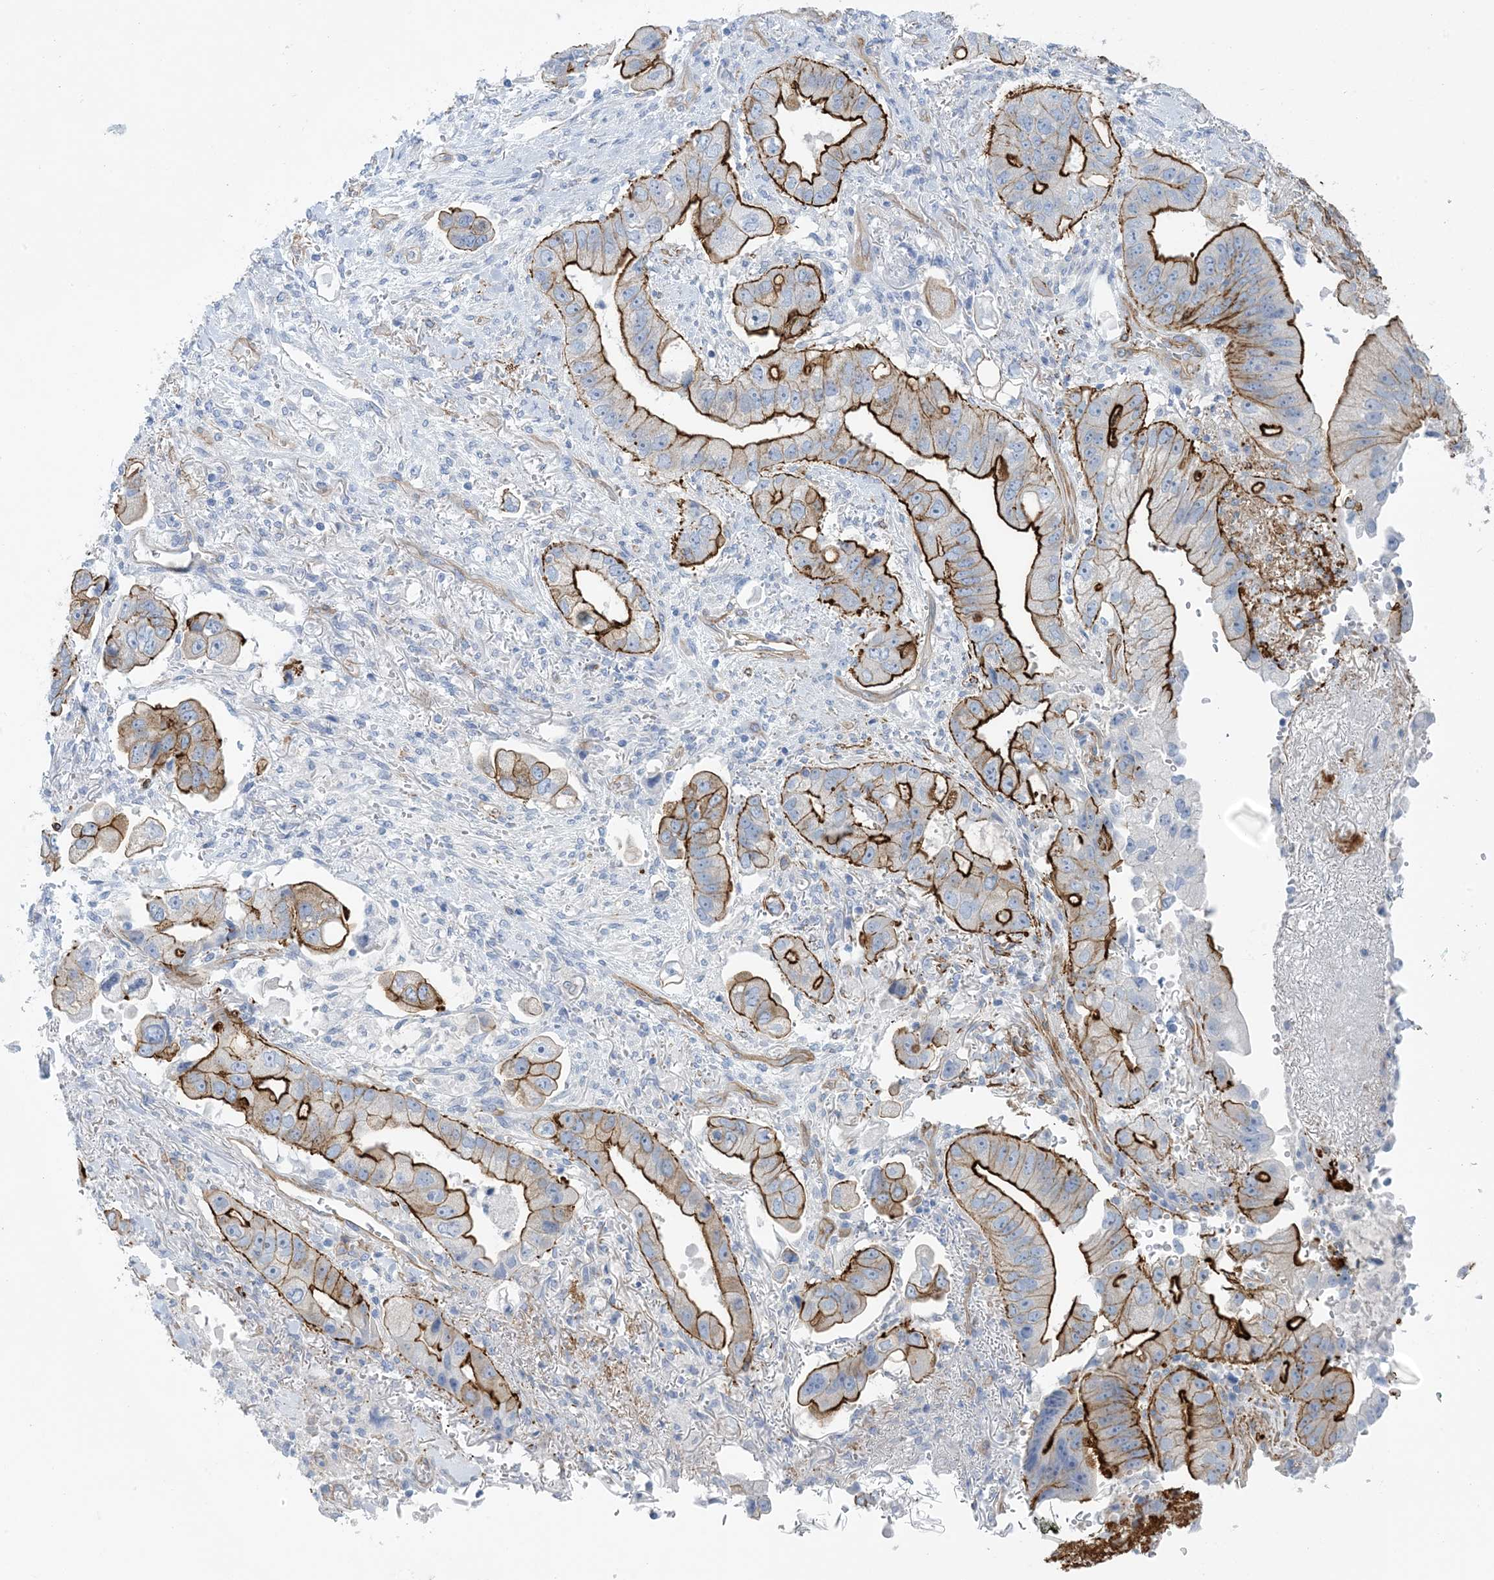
{"staining": {"intensity": "strong", "quantity": "25%-75%", "location": "cytoplasmic/membranous"}, "tissue": "stomach cancer", "cell_type": "Tumor cells", "image_type": "cancer", "snomed": [{"axis": "morphology", "description": "Adenocarcinoma, NOS"}, {"axis": "topography", "description": "Stomach"}], "caption": "Immunohistochemical staining of stomach adenocarcinoma demonstrates strong cytoplasmic/membranous protein positivity in about 25%-75% of tumor cells. (Stains: DAB (3,3'-diaminobenzidine) in brown, nuclei in blue, Microscopy: brightfield microscopy at high magnification).", "gene": "SHANK1", "patient": {"sex": "male", "age": 62}}